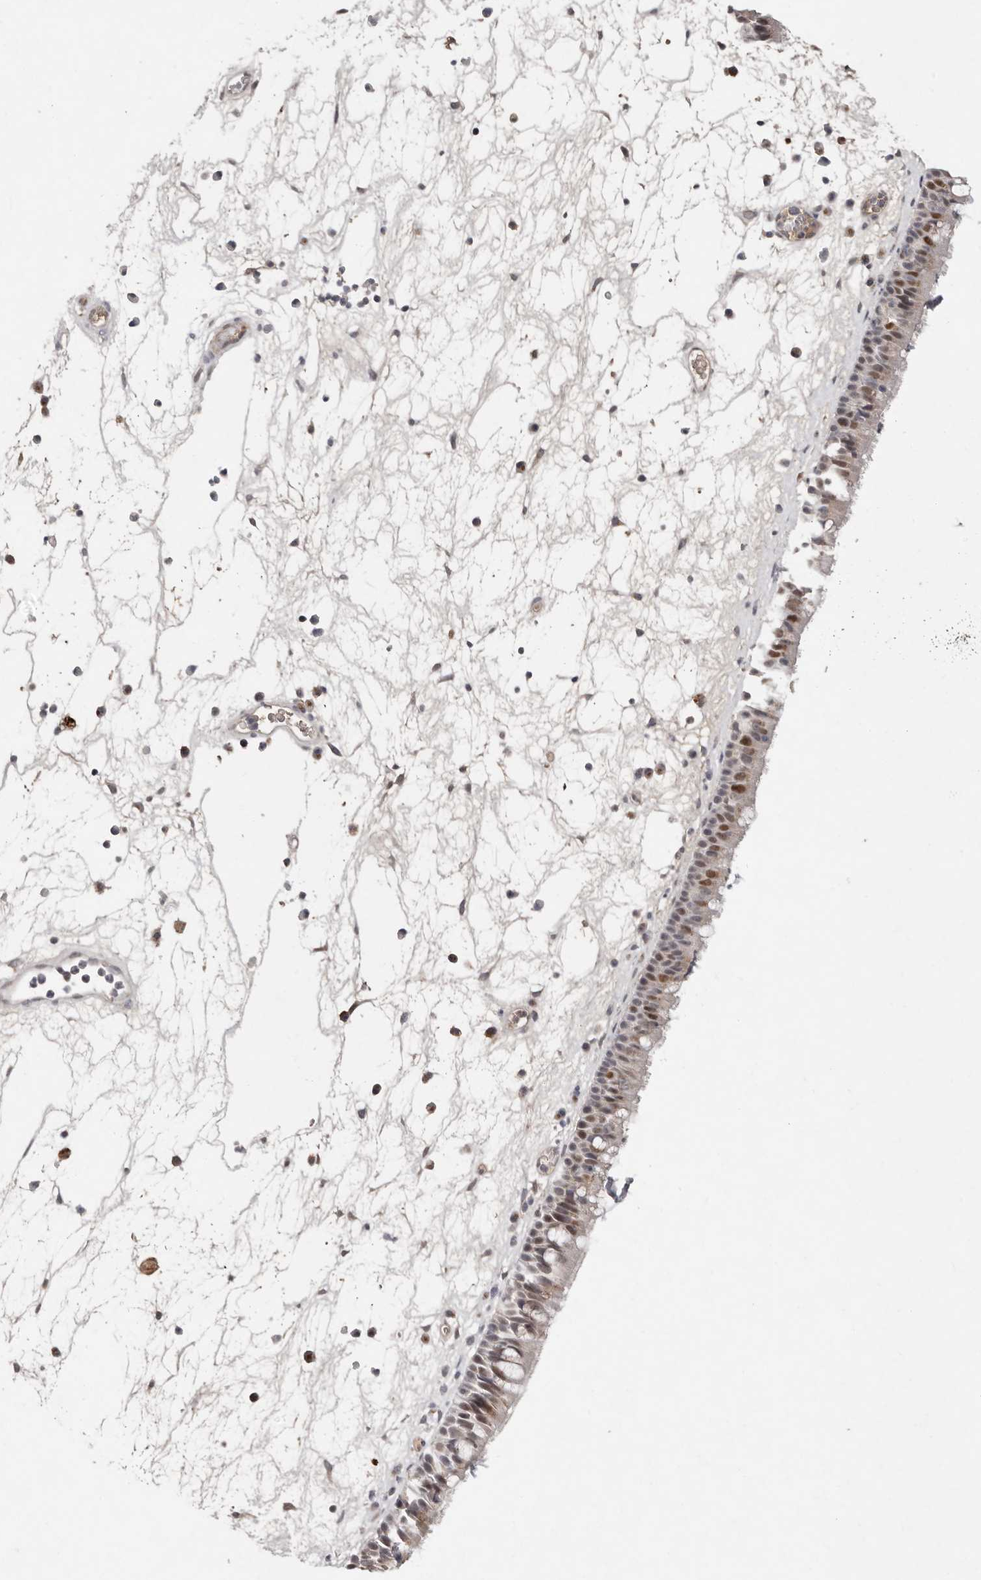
{"staining": {"intensity": "moderate", "quantity": "25%-75%", "location": "nuclear"}, "tissue": "nasopharynx", "cell_type": "Respiratory epithelial cells", "image_type": "normal", "snomed": [{"axis": "morphology", "description": "Normal tissue, NOS"}, {"axis": "morphology", "description": "Inflammation, NOS"}, {"axis": "morphology", "description": "Malignant melanoma, Metastatic site"}, {"axis": "topography", "description": "Nasopharynx"}], "caption": "Protein analysis of benign nasopharynx shows moderate nuclear staining in approximately 25%-75% of respiratory epithelial cells. Nuclei are stained in blue.", "gene": "KLF7", "patient": {"sex": "male", "age": 70}}